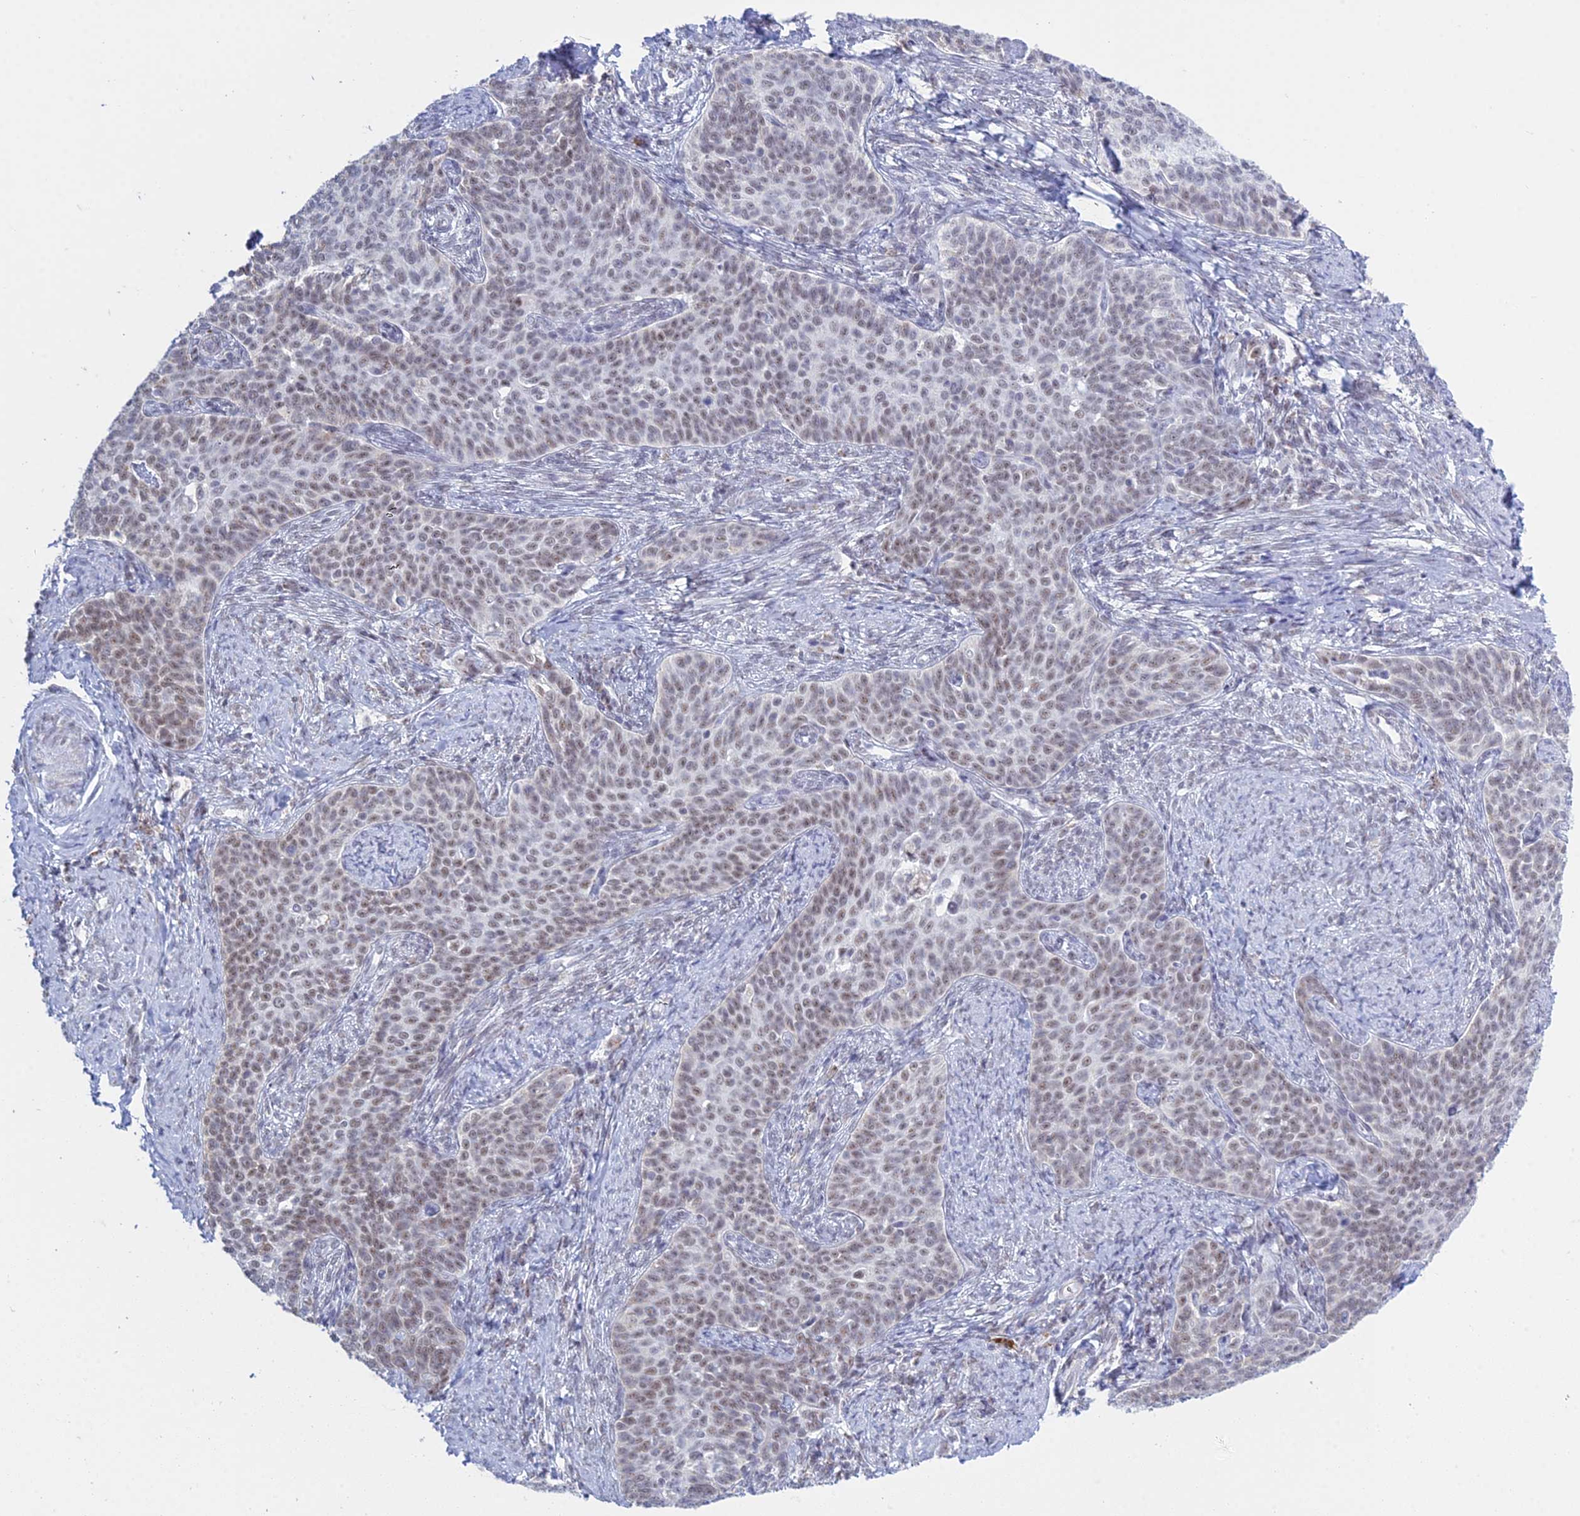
{"staining": {"intensity": "weak", "quantity": ">75%", "location": "nuclear"}, "tissue": "cervical cancer", "cell_type": "Tumor cells", "image_type": "cancer", "snomed": [{"axis": "morphology", "description": "Squamous cell carcinoma, NOS"}, {"axis": "topography", "description": "Cervix"}], "caption": "Brown immunohistochemical staining in cervical cancer (squamous cell carcinoma) exhibits weak nuclear staining in about >75% of tumor cells.", "gene": "KLF14", "patient": {"sex": "female", "age": 39}}